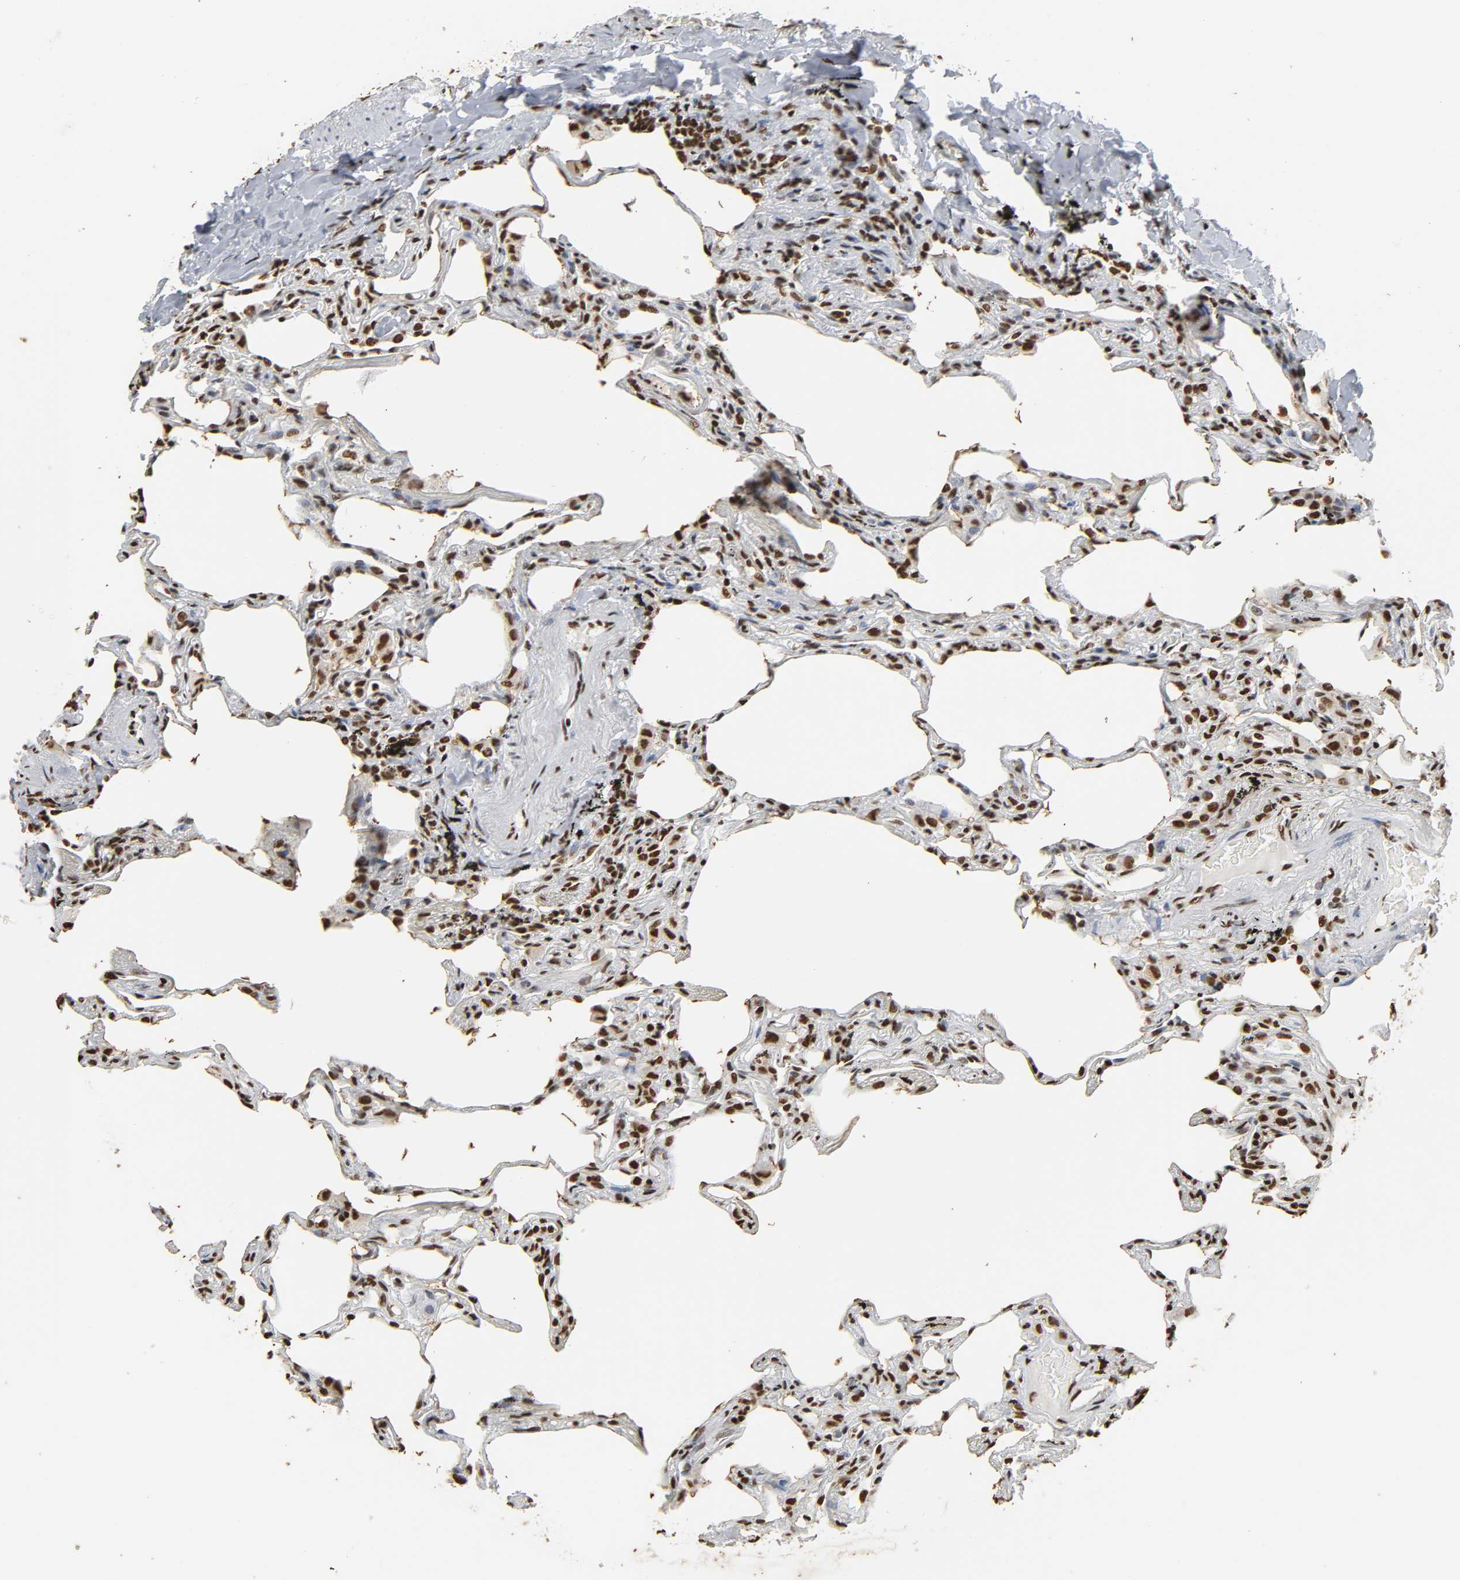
{"staining": {"intensity": "strong", "quantity": ">75%", "location": "nuclear"}, "tissue": "lung", "cell_type": "Alveolar cells", "image_type": "normal", "snomed": [{"axis": "morphology", "description": "Normal tissue, NOS"}, {"axis": "morphology", "description": "Inflammation, NOS"}, {"axis": "topography", "description": "Lung"}], "caption": "An IHC photomicrograph of normal tissue is shown. Protein staining in brown labels strong nuclear positivity in lung within alveolar cells.", "gene": "HNRNPC", "patient": {"sex": "male", "age": 69}}